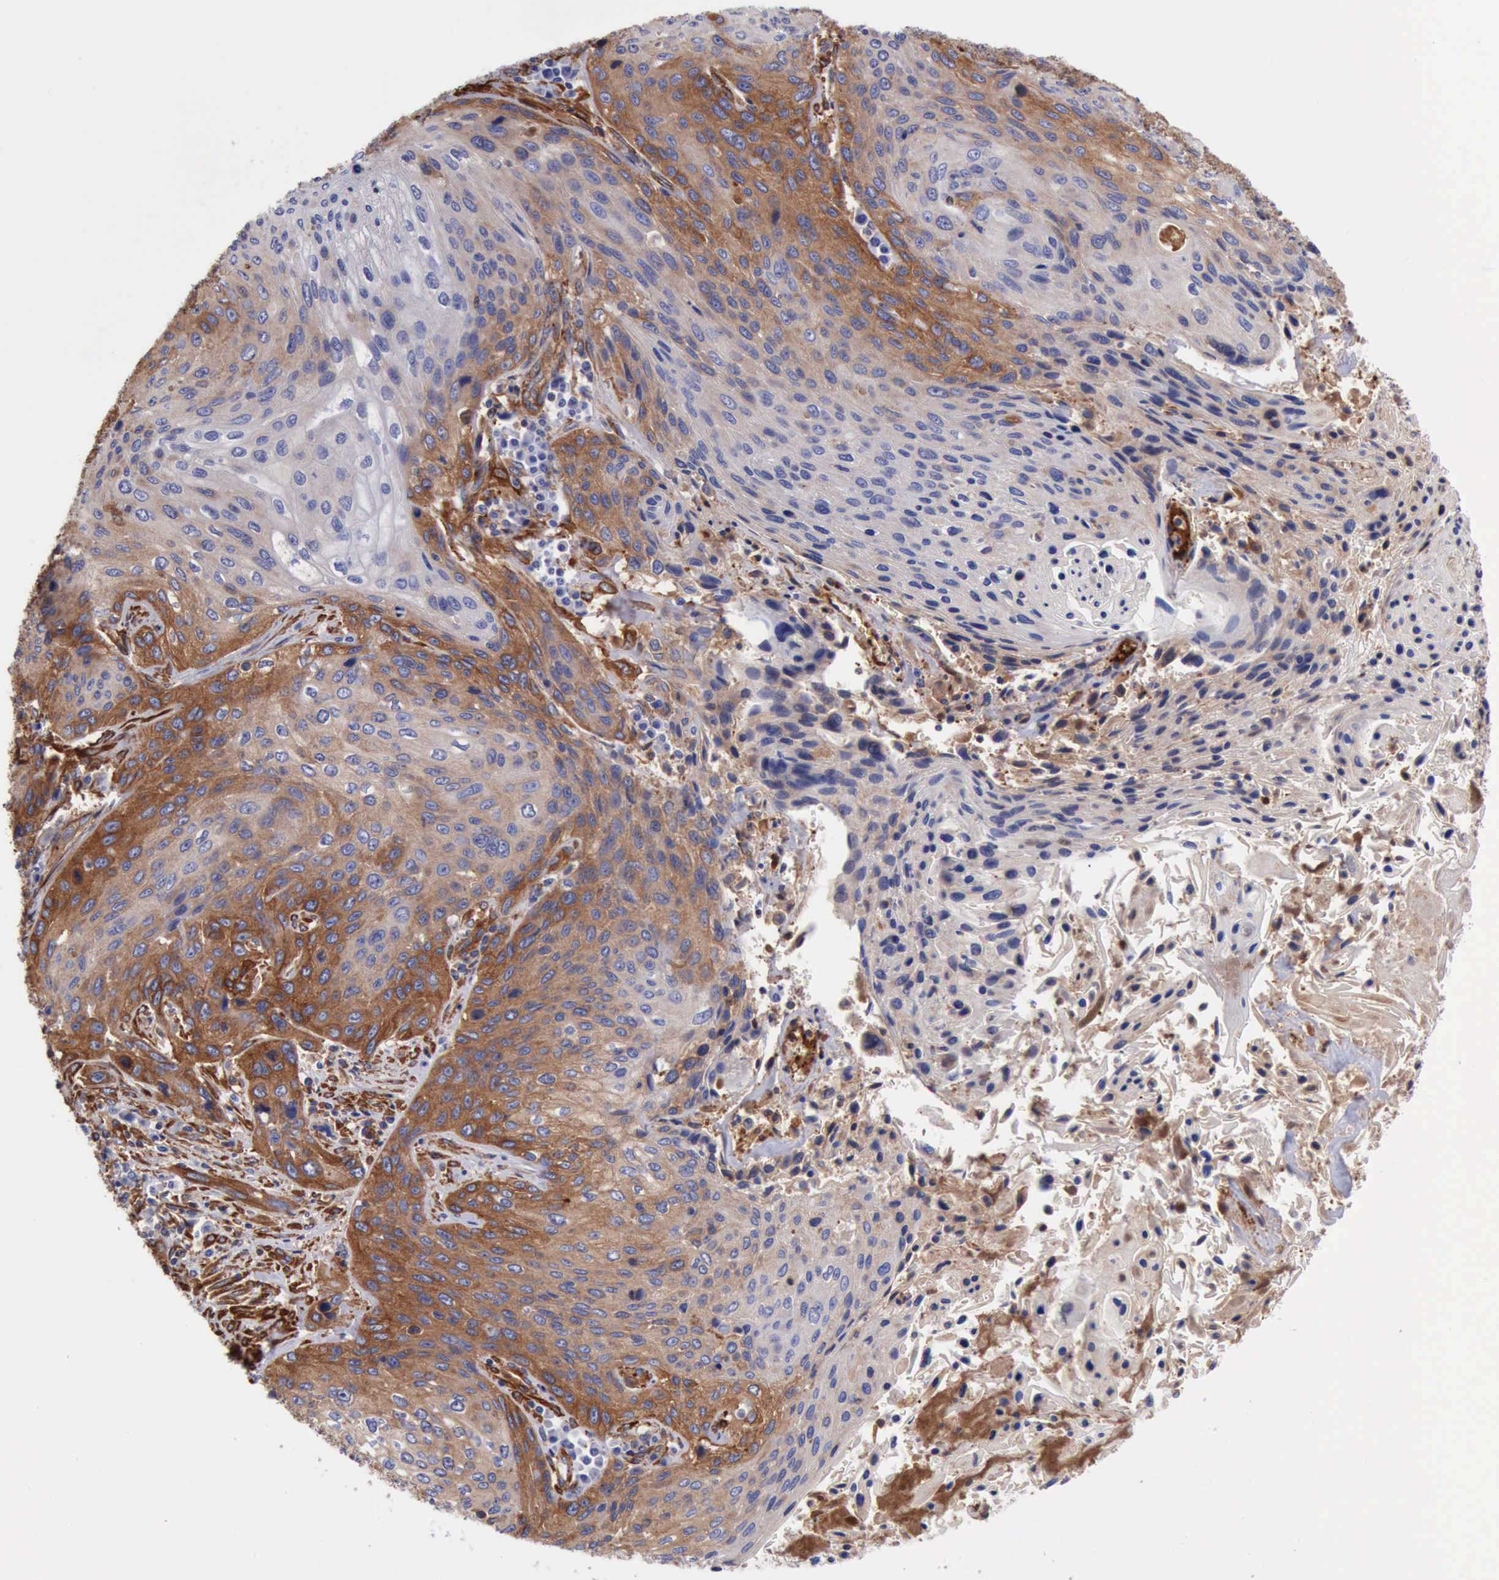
{"staining": {"intensity": "moderate", "quantity": ">75%", "location": "cytoplasmic/membranous"}, "tissue": "cervical cancer", "cell_type": "Tumor cells", "image_type": "cancer", "snomed": [{"axis": "morphology", "description": "Squamous cell carcinoma, NOS"}, {"axis": "topography", "description": "Cervix"}], "caption": "About >75% of tumor cells in cervical cancer (squamous cell carcinoma) demonstrate moderate cytoplasmic/membranous protein positivity as visualized by brown immunohistochemical staining.", "gene": "FLNA", "patient": {"sex": "female", "age": 32}}